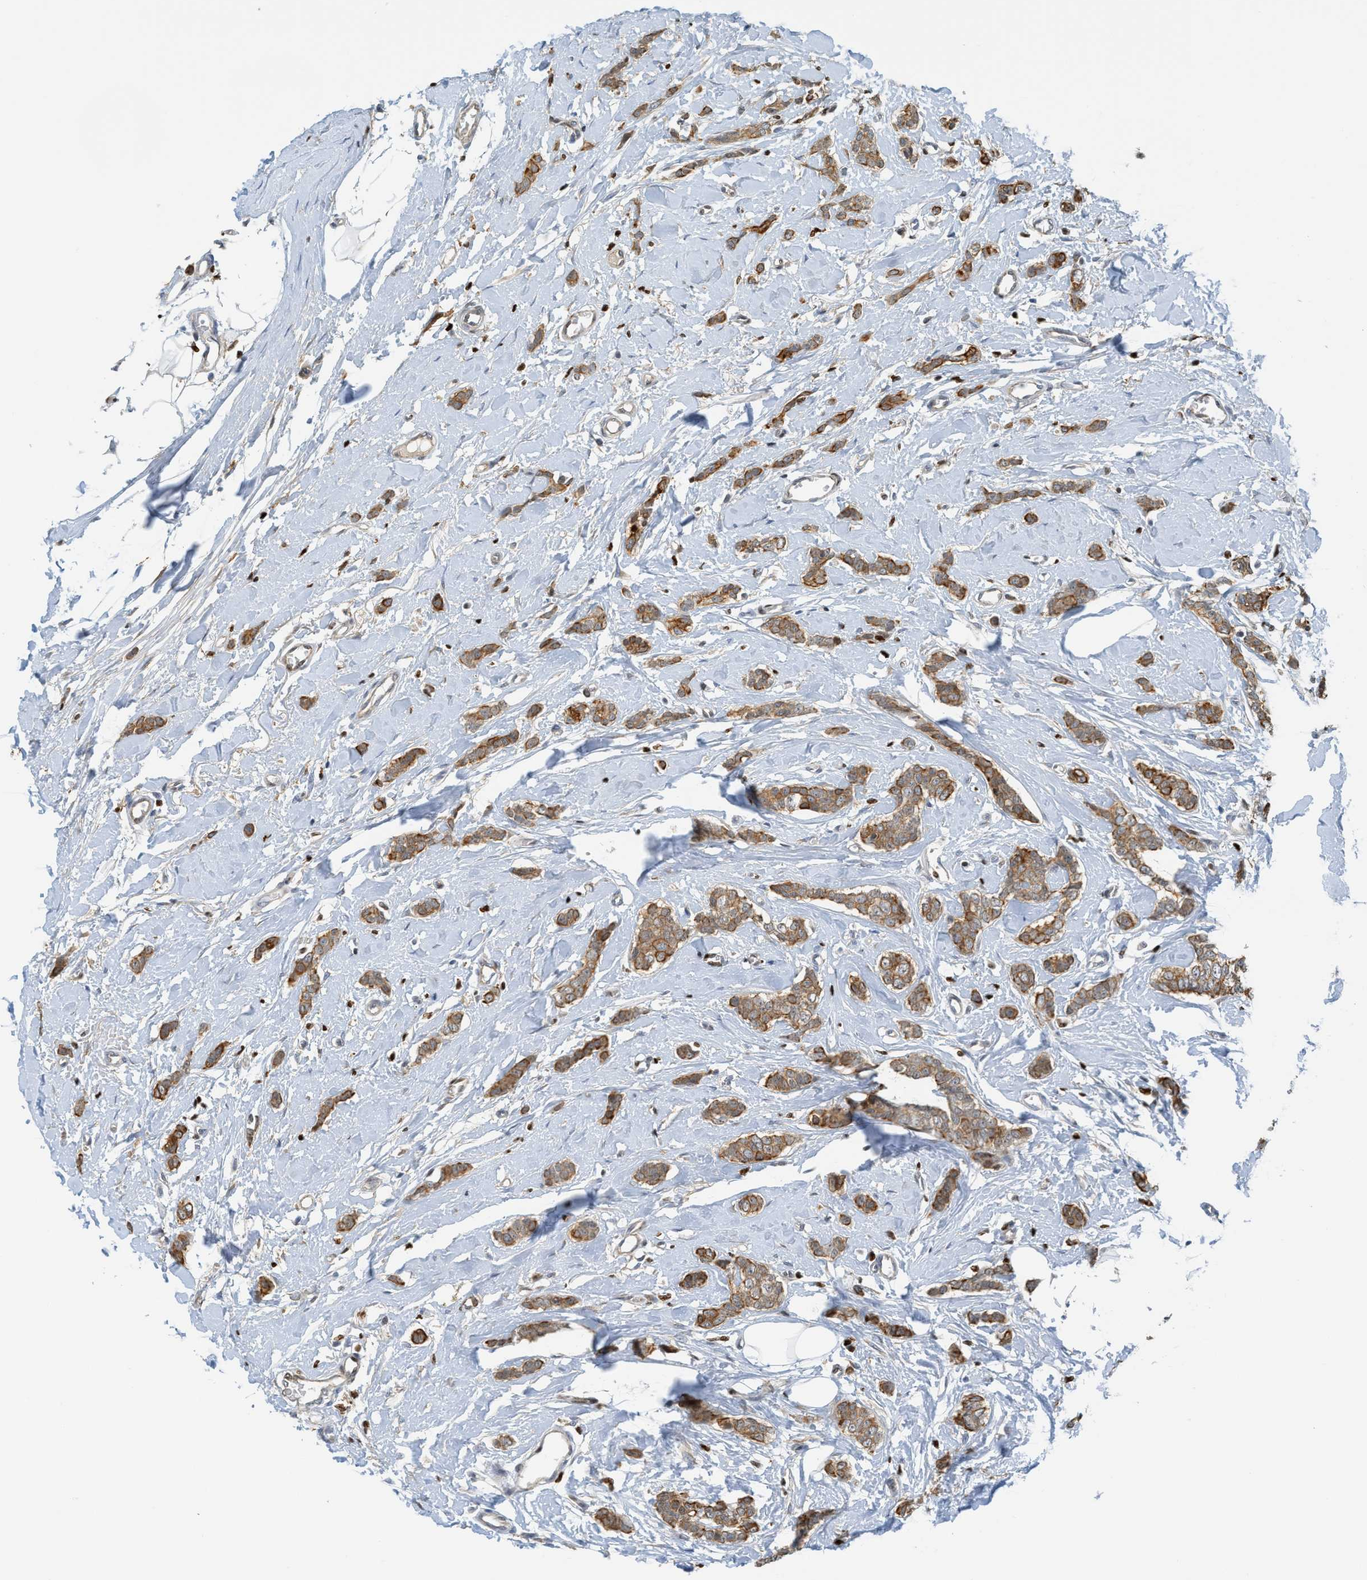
{"staining": {"intensity": "moderate", "quantity": ">75%", "location": "cytoplasmic/membranous"}, "tissue": "breast cancer", "cell_type": "Tumor cells", "image_type": "cancer", "snomed": [{"axis": "morphology", "description": "Lobular carcinoma"}, {"axis": "topography", "description": "Skin"}, {"axis": "topography", "description": "Breast"}], "caption": "IHC (DAB) staining of lobular carcinoma (breast) demonstrates moderate cytoplasmic/membranous protein positivity in about >75% of tumor cells.", "gene": "SH3D19", "patient": {"sex": "female", "age": 46}}